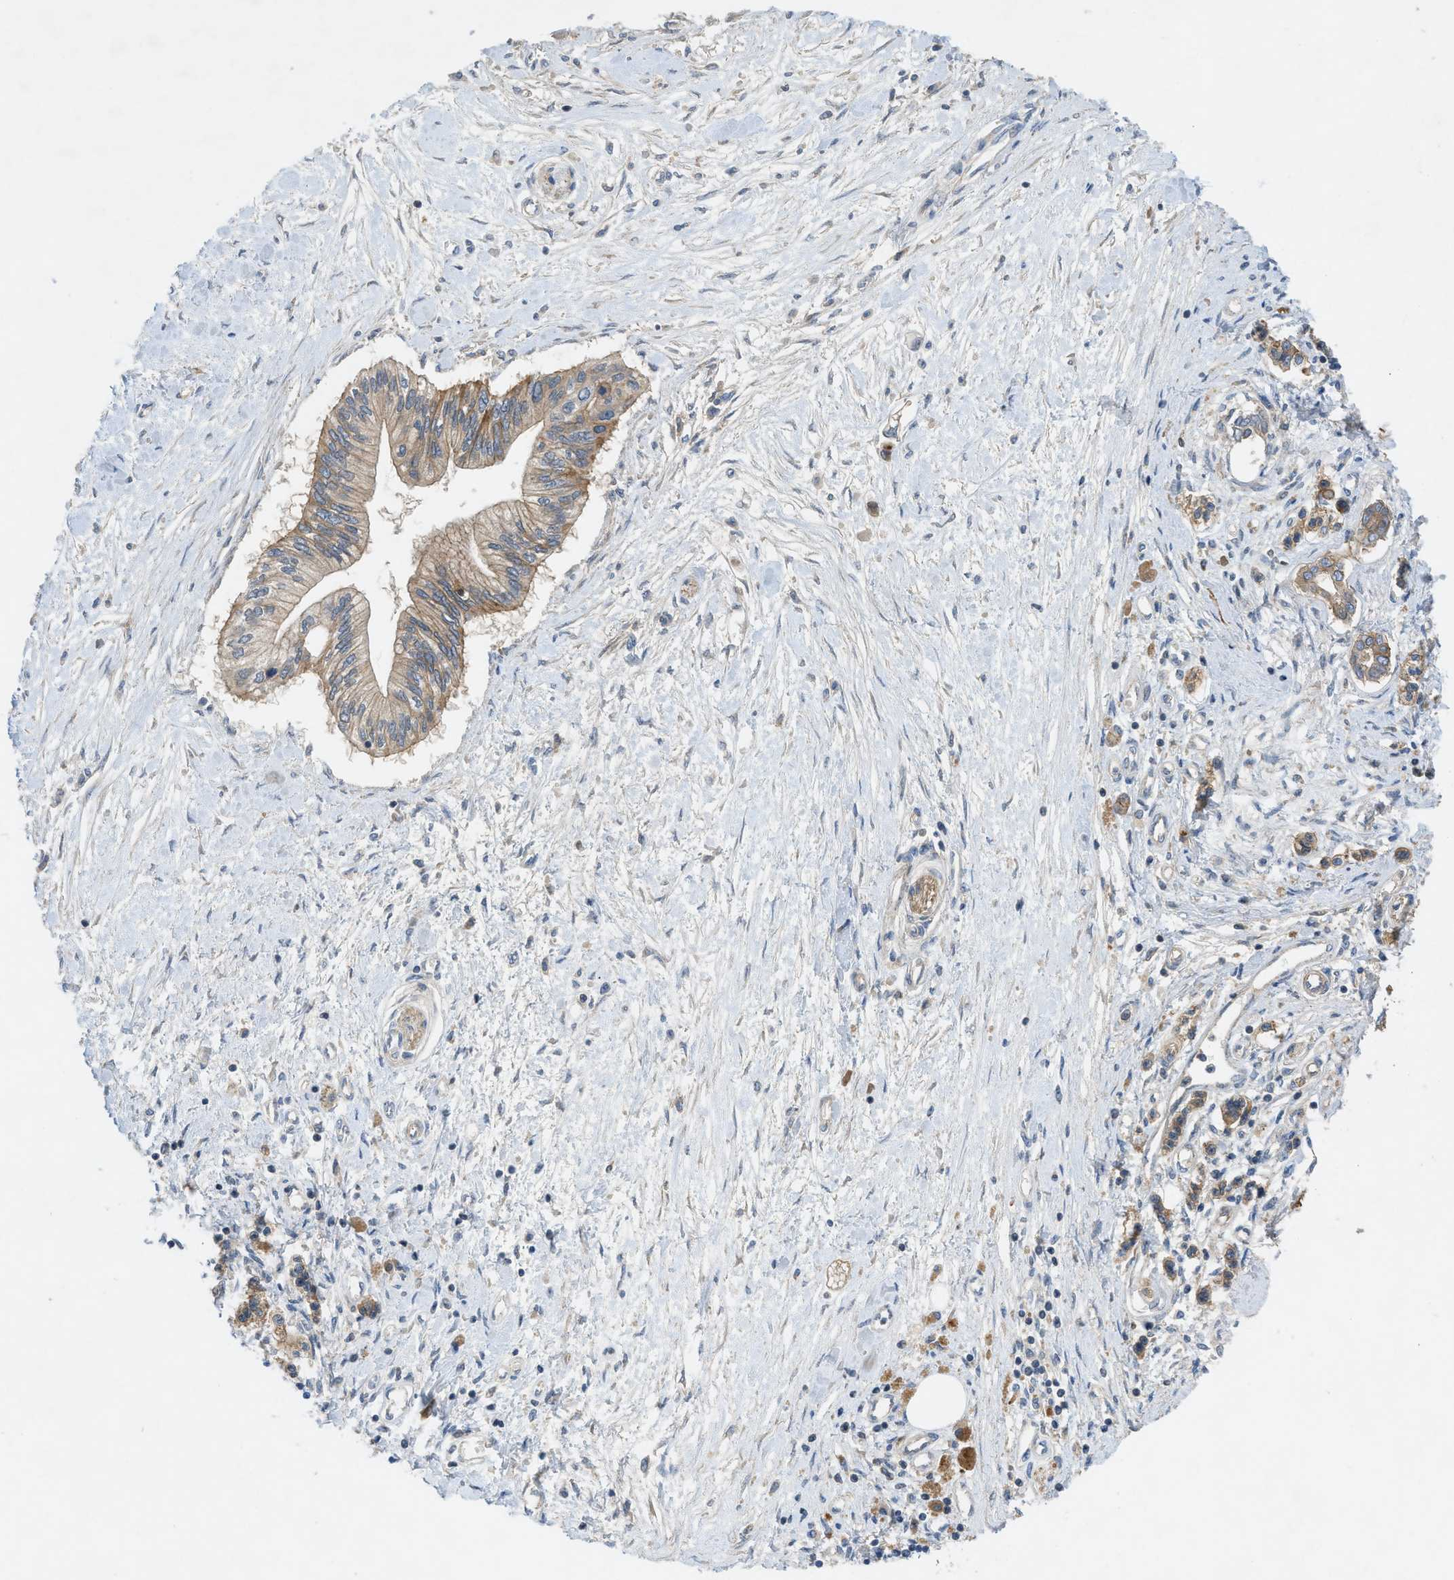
{"staining": {"intensity": "moderate", "quantity": ">75%", "location": "cytoplasmic/membranous"}, "tissue": "pancreatic cancer", "cell_type": "Tumor cells", "image_type": "cancer", "snomed": [{"axis": "morphology", "description": "Adenocarcinoma, NOS"}, {"axis": "topography", "description": "Pancreas"}], "caption": "Human pancreatic cancer stained for a protein (brown) displays moderate cytoplasmic/membranous positive staining in about >75% of tumor cells.", "gene": "CNNM3", "patient": {"sex": "female", "age": 77}}